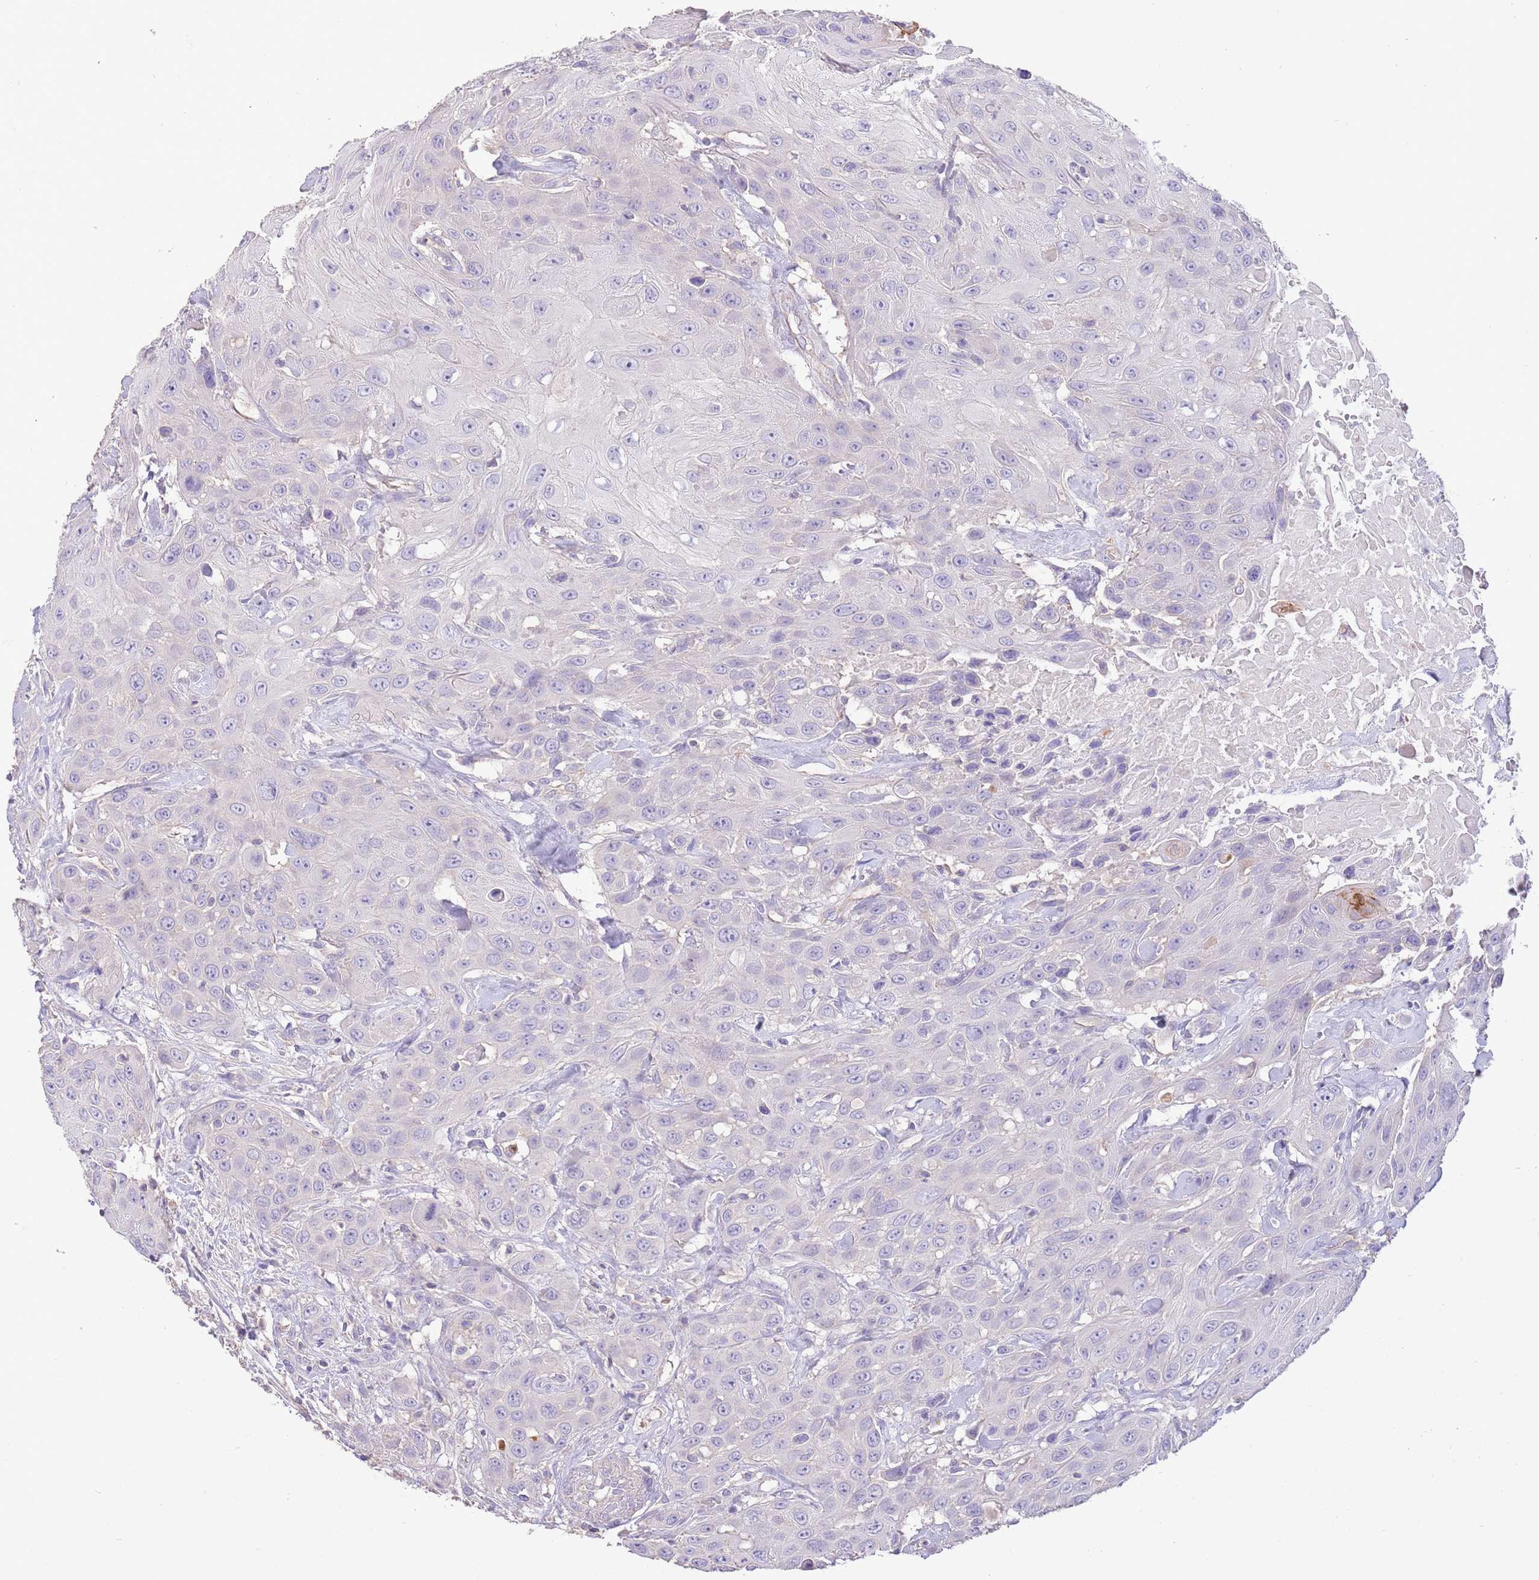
{"staining": {"intensity": "negative", "quantity": "none", "location": "none"}, "tissue": "head and neck cancer", "cell_type": "Tumor cells", "image_type": "cancer", "snomed": [{"axis": "morphology", "description": "Squamous cell carcinoma, NOS"}, {"axis": "topography", "description": "Head-Neck"}], "caption": "Histopathology image shows no significant protein staining in tumor cells of head and neck cancer (squamous cell carcinoma).", "gene": "SFTPA1", "patient": {"sex": "male", "age": 81}}